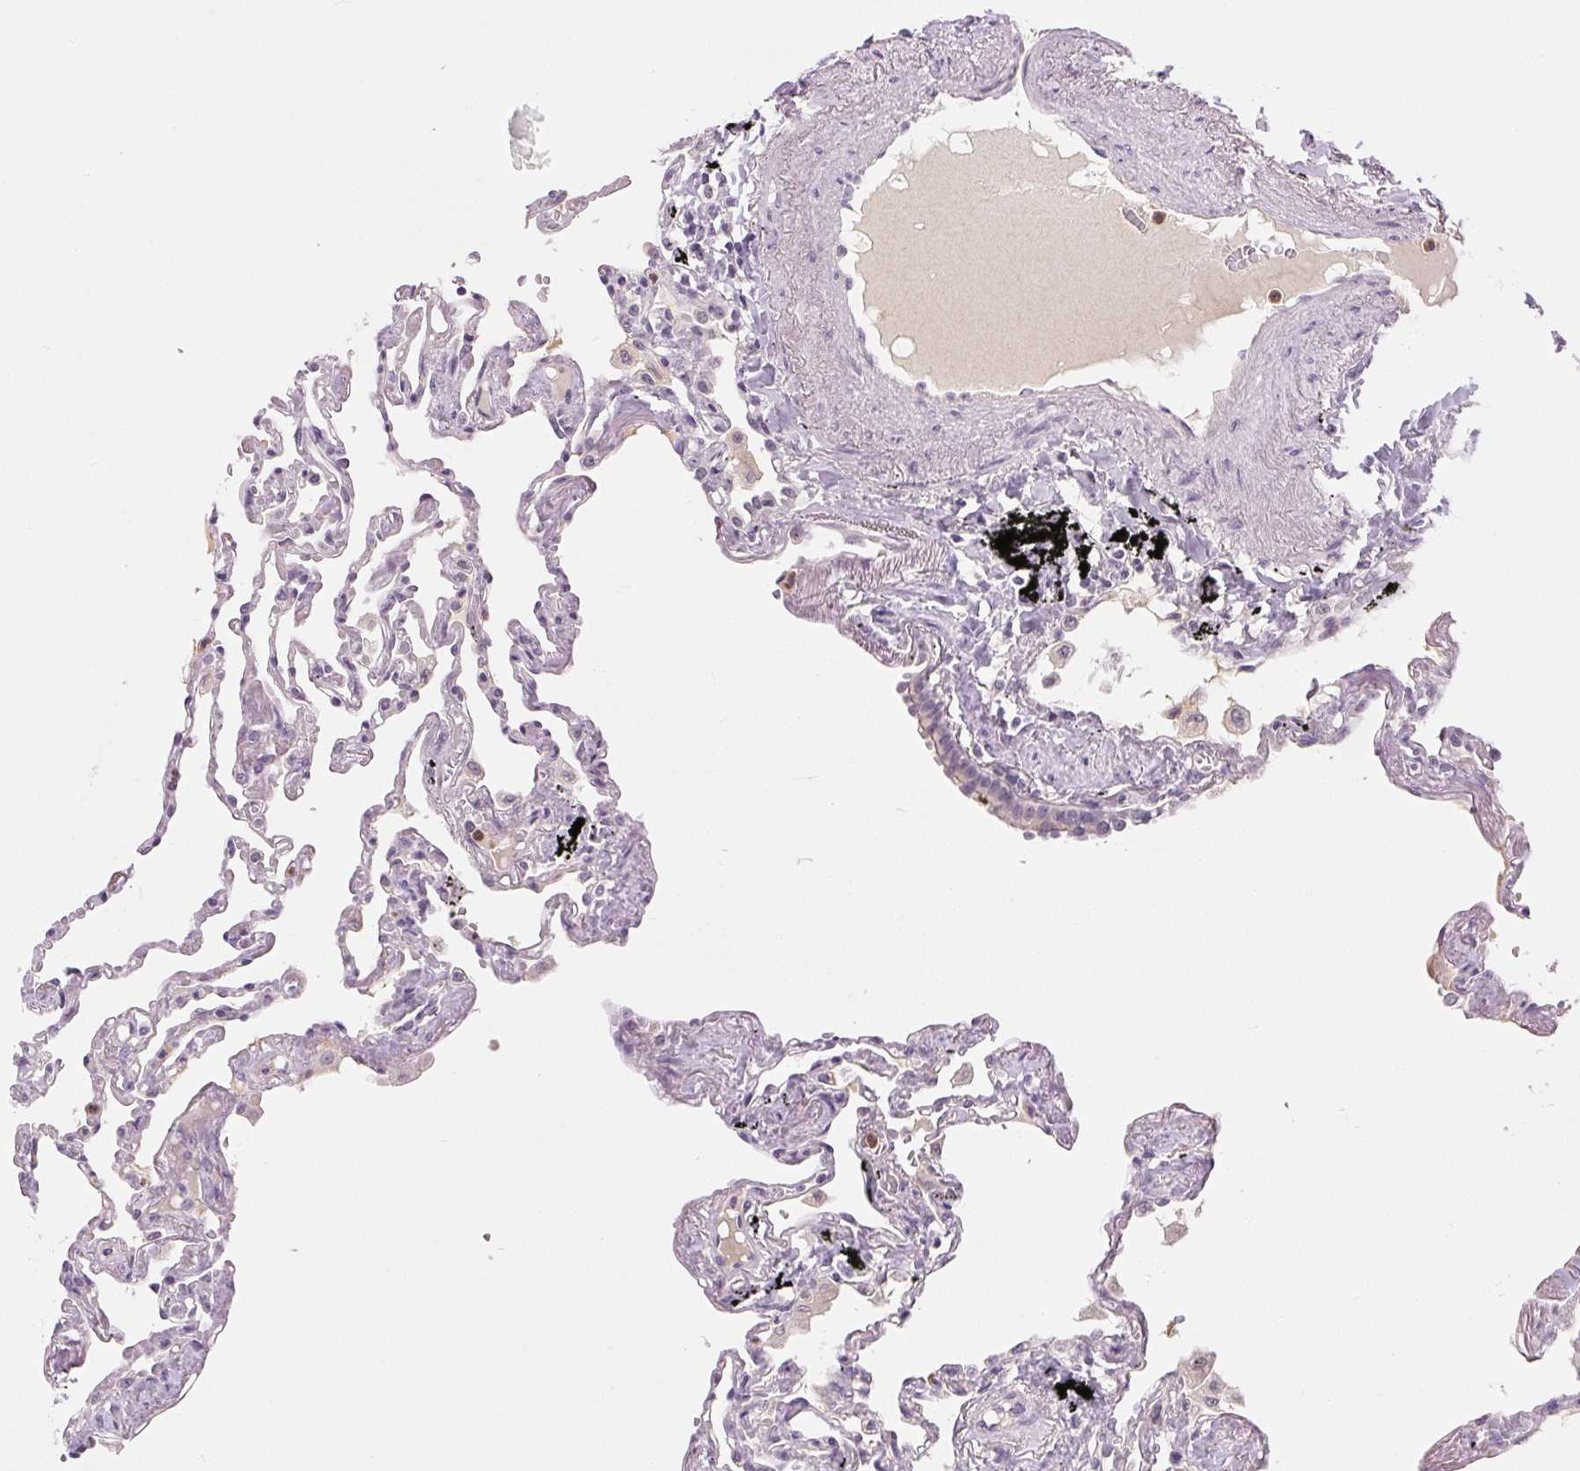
{"staining": {"intensity": "negative", "quantity": "none", "location": "none"}, "tissue": "lung", "cell_type": "Alveolar cells", "image_type": "normal", "snomed": [{"axis": "morphology", "description": "Normal tissue, NOS"}, {"axis": "topography", "description": "Lung"}], "caption": "Protein analysis of benign lung shows no significant positivity in alveolar cells. (DAB IHC visualized using brightfield microscopy, high magnification).", "gene": "SGF29", "patient": {"sex": "female", "age": 67}}